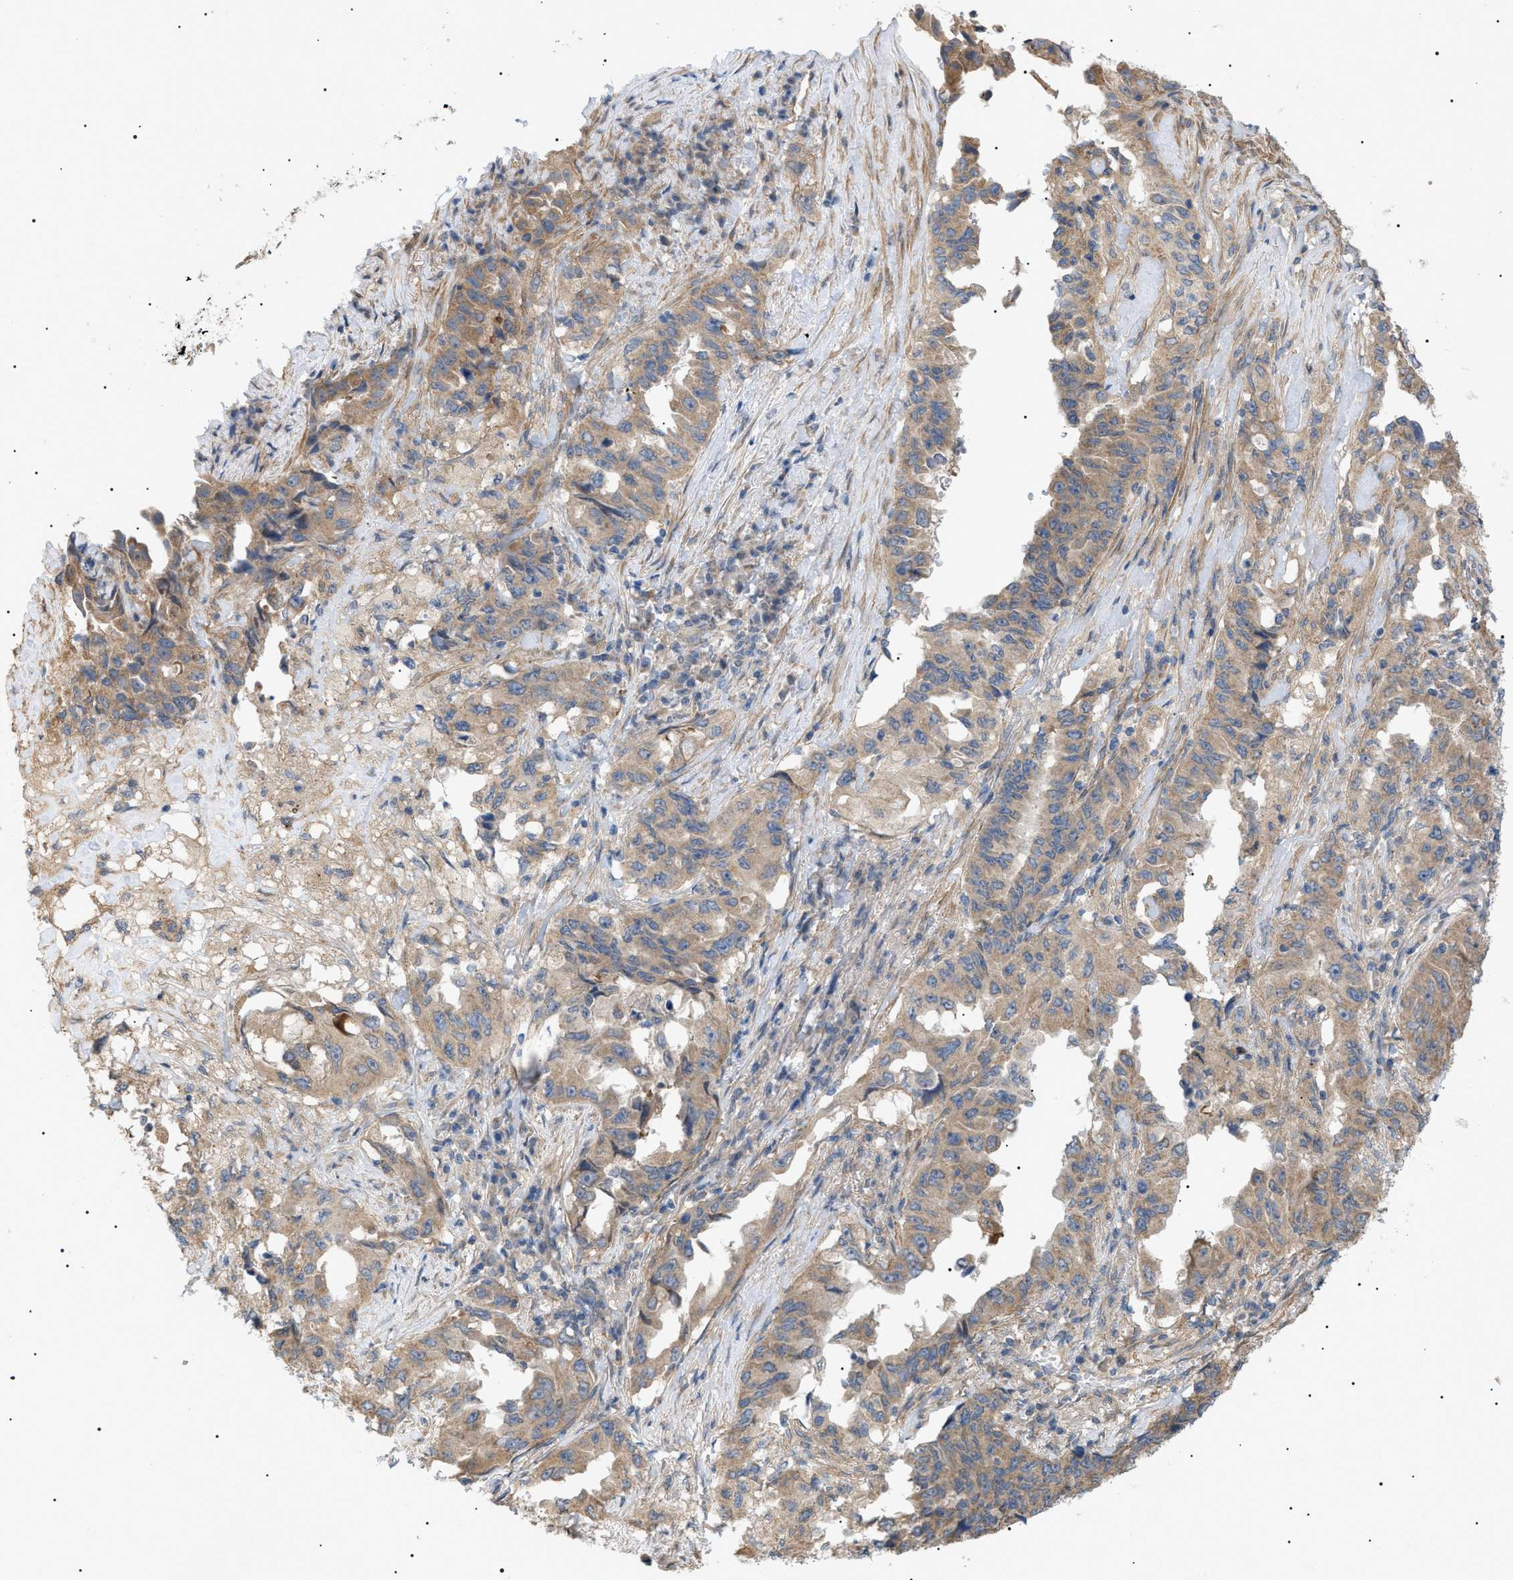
{"staining": {"intensity": "moderate", "quantity": ">75%", "location": "cytoplasmic/membranous"}, "tissue": "lung cancer", "cell_type": "Tumor cells", "image_type": "cancer", "snomed": [{"axis": "morphology", "description": "Adenocarcinoma, NOS"}, {"axis": "topography", "description": "Lung"}], "caption": "Lung adenocarcinoma tissue reveals moderate cytoplasmic/membranous positivity in about >75% of tumor cells", "gene": "IRS2", "patient": {"sex": "female", "age": 51}}